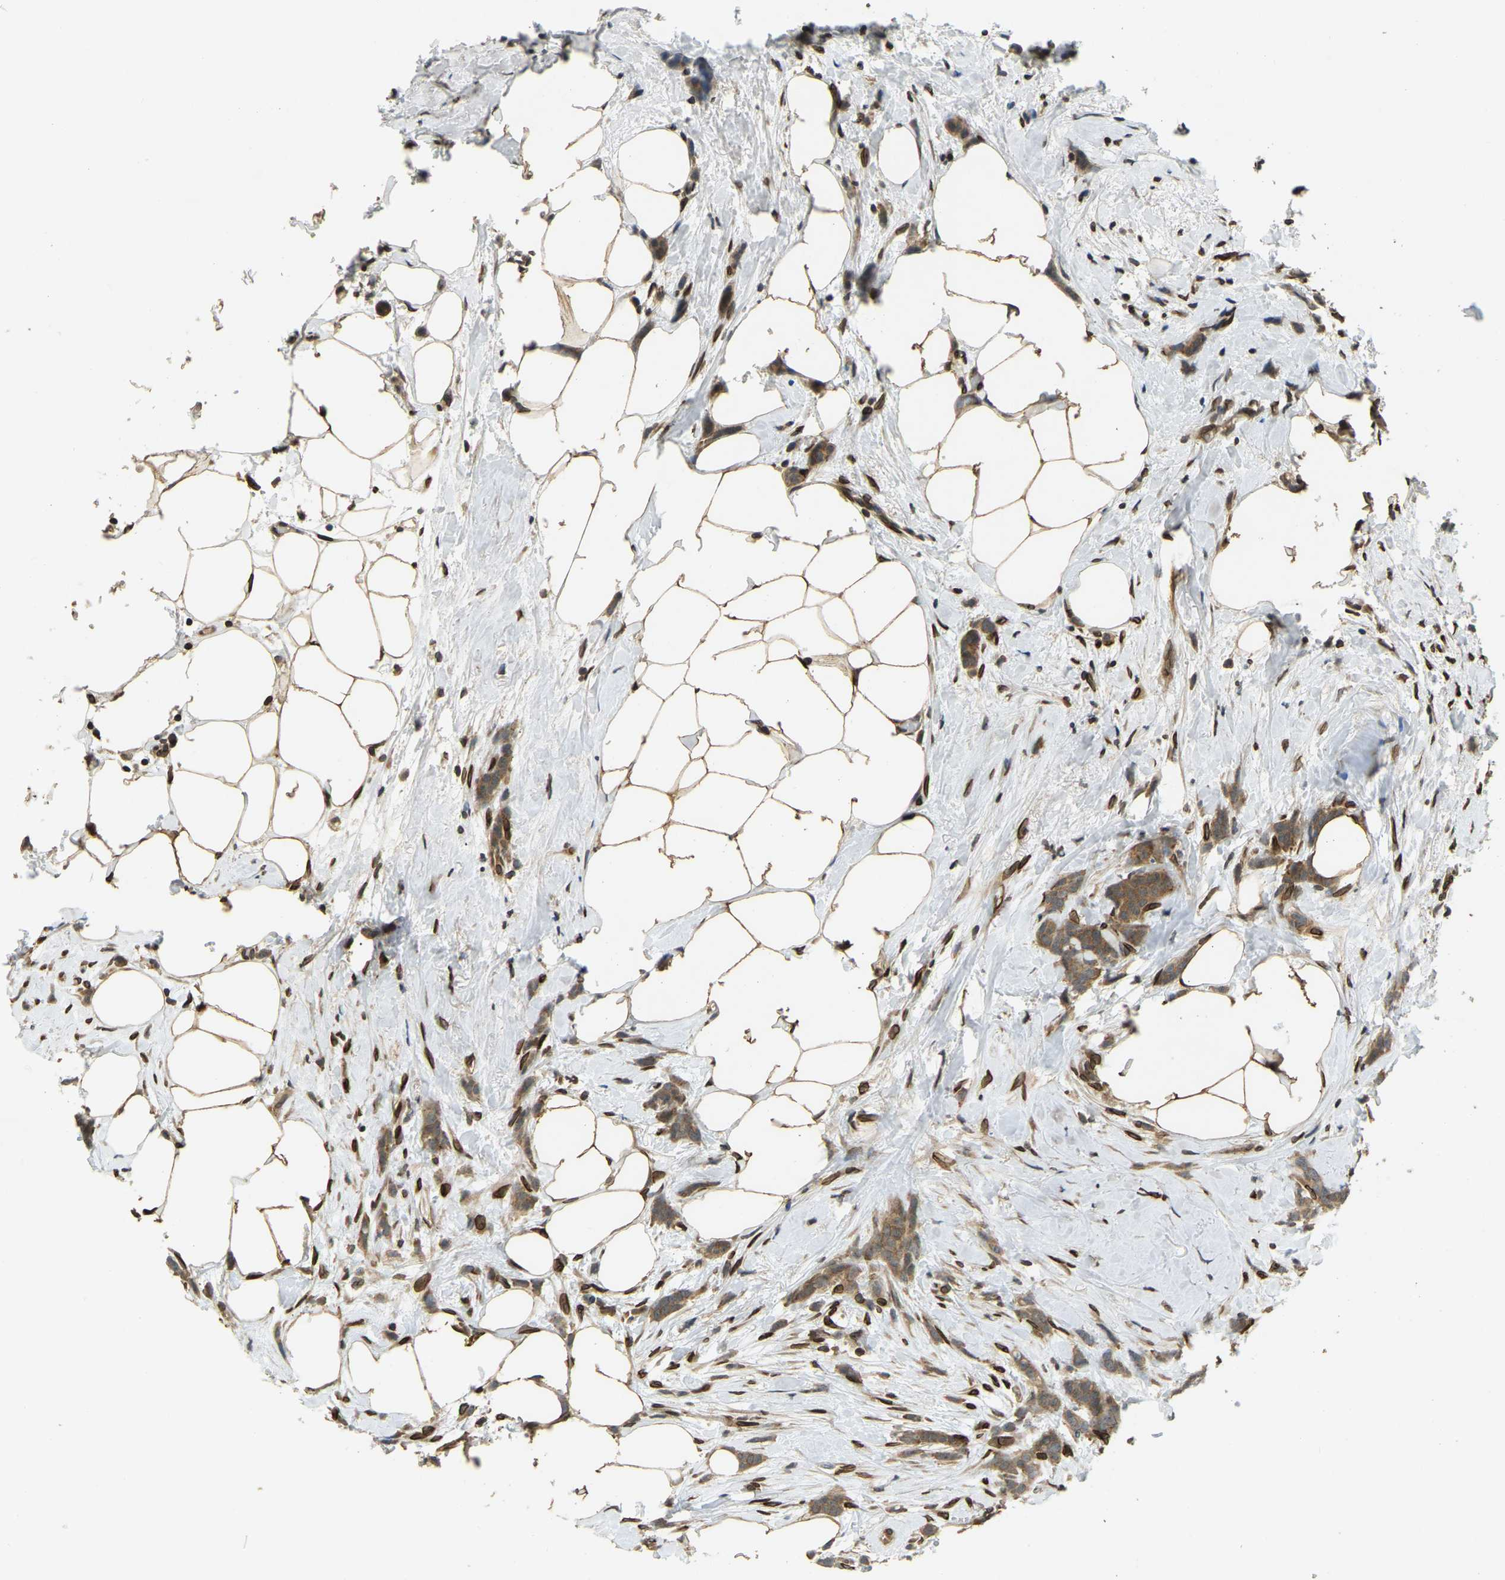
{"staining": {"intensity": "moderate", "quantity": ">75%", "location": "cytoplasmic/membranous"}, "tissue": "breast cancer", "cell_type": "Tumor cells", "image_type": "cancer", "snomed": [{"axis": "morphology", "description": "Lobular carcinoma, in situ"}, {"axis": "morphology", "description": "Lobular carcinoma"}, {"axis": "topography", "description": "Breast"}], "caption": "IHC photomicrograph of neoplastic tissue: human breast lobular carcinoma in situ stained using immunohistochemistry (IHC) shows medium levels of moderate protein expression localized specifically in the cytoplasmic/membranous of tumor cells, appearing as a cytoplasmic/membranous brown color.", "gene": "SYNE1", "patient": {"sex": "female", "age": 41}}